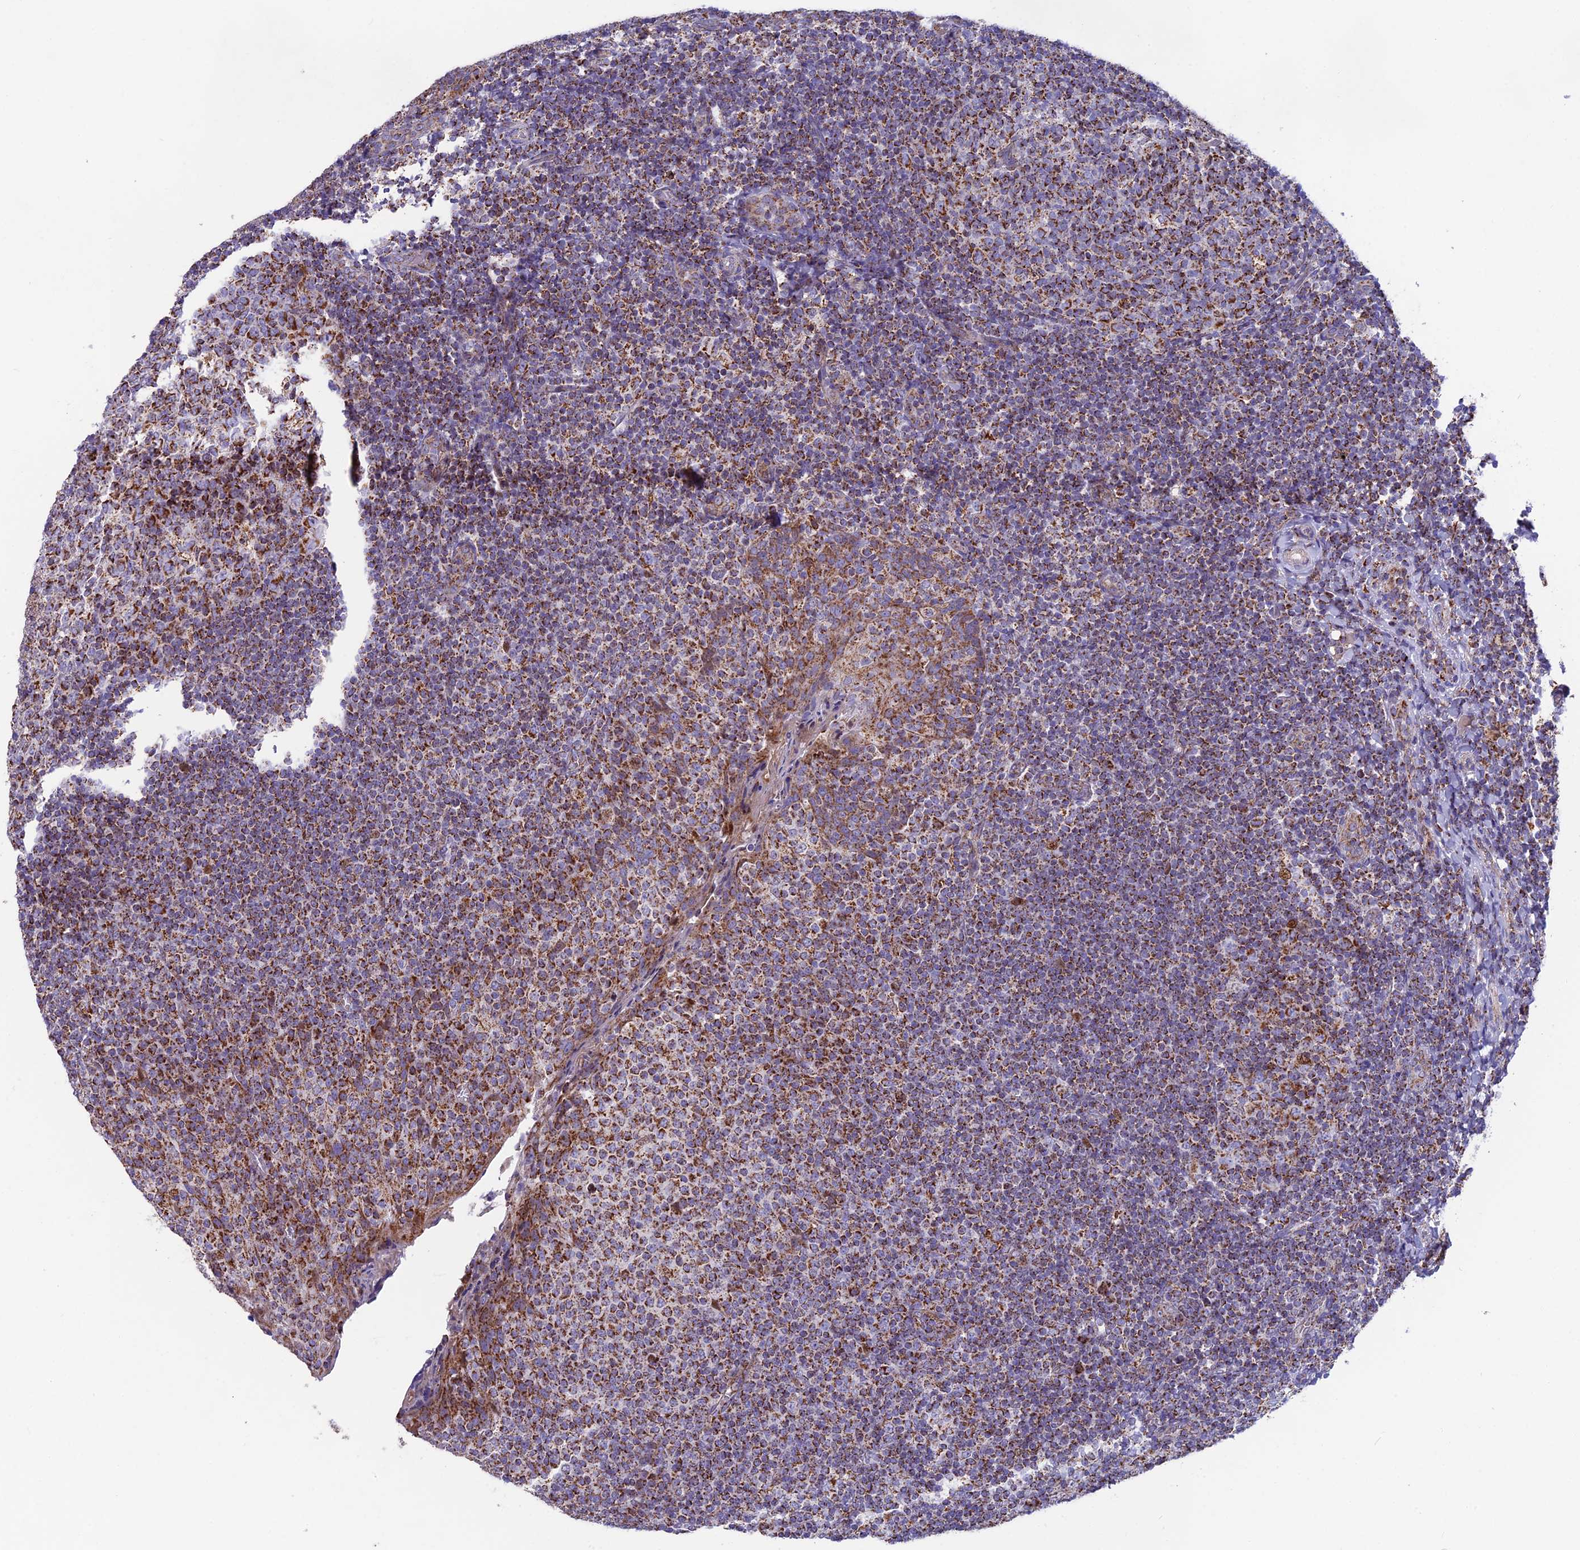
{"staining": {"intensity": "strong", "quantity": "25%-75%", "location": "cytoplasmic/membranous"}, "tissue": "tonsil", "cell_type": "Germinal center cells", "image_type": "normal", "snomed": [{"axis": "morphology", "description": "Normal tissue, NOS"}, {"axis": "topography", "description": "Tonsil"}], "caption": "Immunohistochemistry of benign human tonsil displays high levels of strong cytoplasmic/membranous staining in approximately 25%-75% of germinal center cells. Nuclei are stained in blue.", "gene": "CS", "patient": {"sex": "female", "age": 19}}